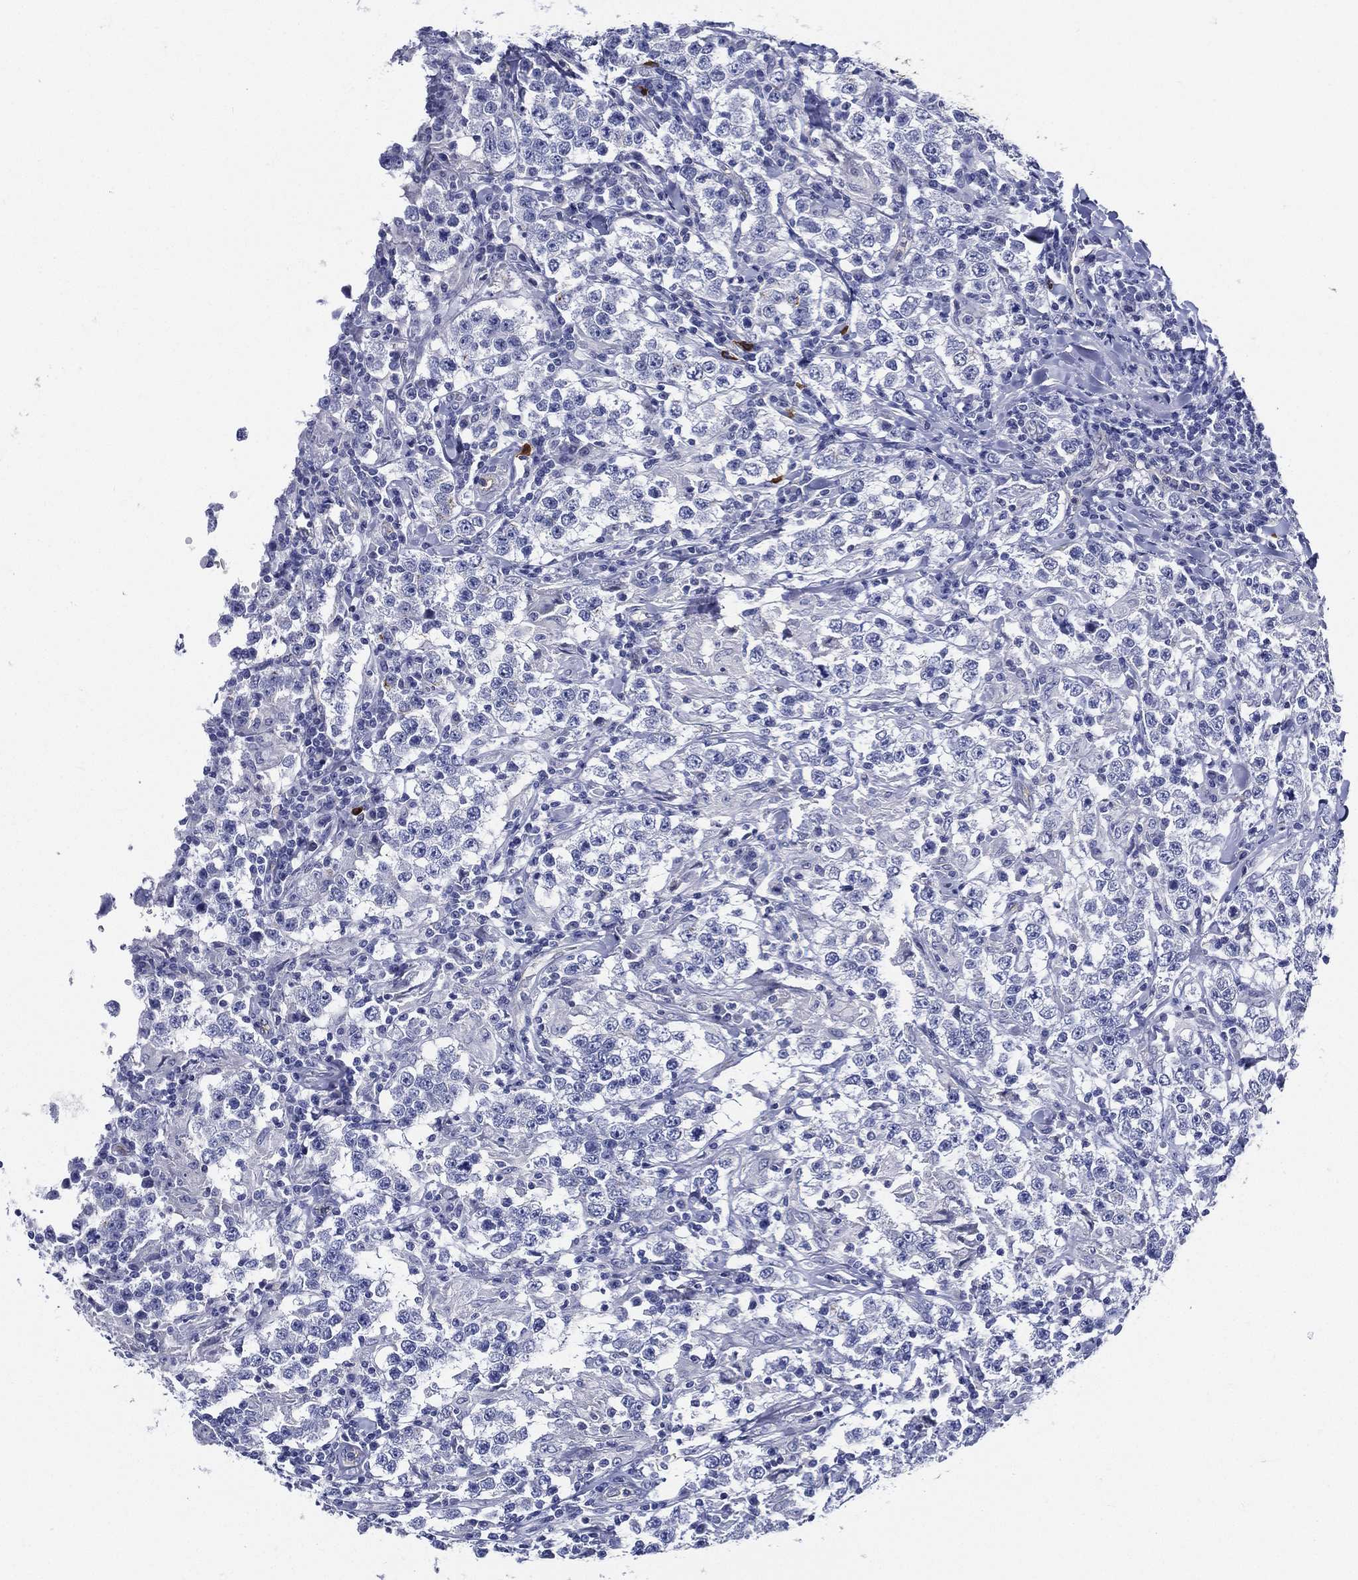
{"staining": {"intensity": "strong", "quantity": "25%-75%", "location": "cytoplasmic/membranous"}, "tissue": "testis cancer", "cell_type": "Tumor cells", "image_type": "cancer", "snomed": [{"axis": "morphology", "description": "Seminoma, NOS"}, {"axis": "morphology", "description": "Carcinoma, Embryonal, NOS"}, {"axis": "topography", "description": "Testis"}], "caption": "DAB (3,3'-diaminobenzidine) immunohistochemical staining of human seminoma (testis) exhibits strong cytoplasmic/membranous protein expression in about 25%-75% of tumor cells.", "gene": "NEDD9", "patient": {"sex": "male", "age": 41}}